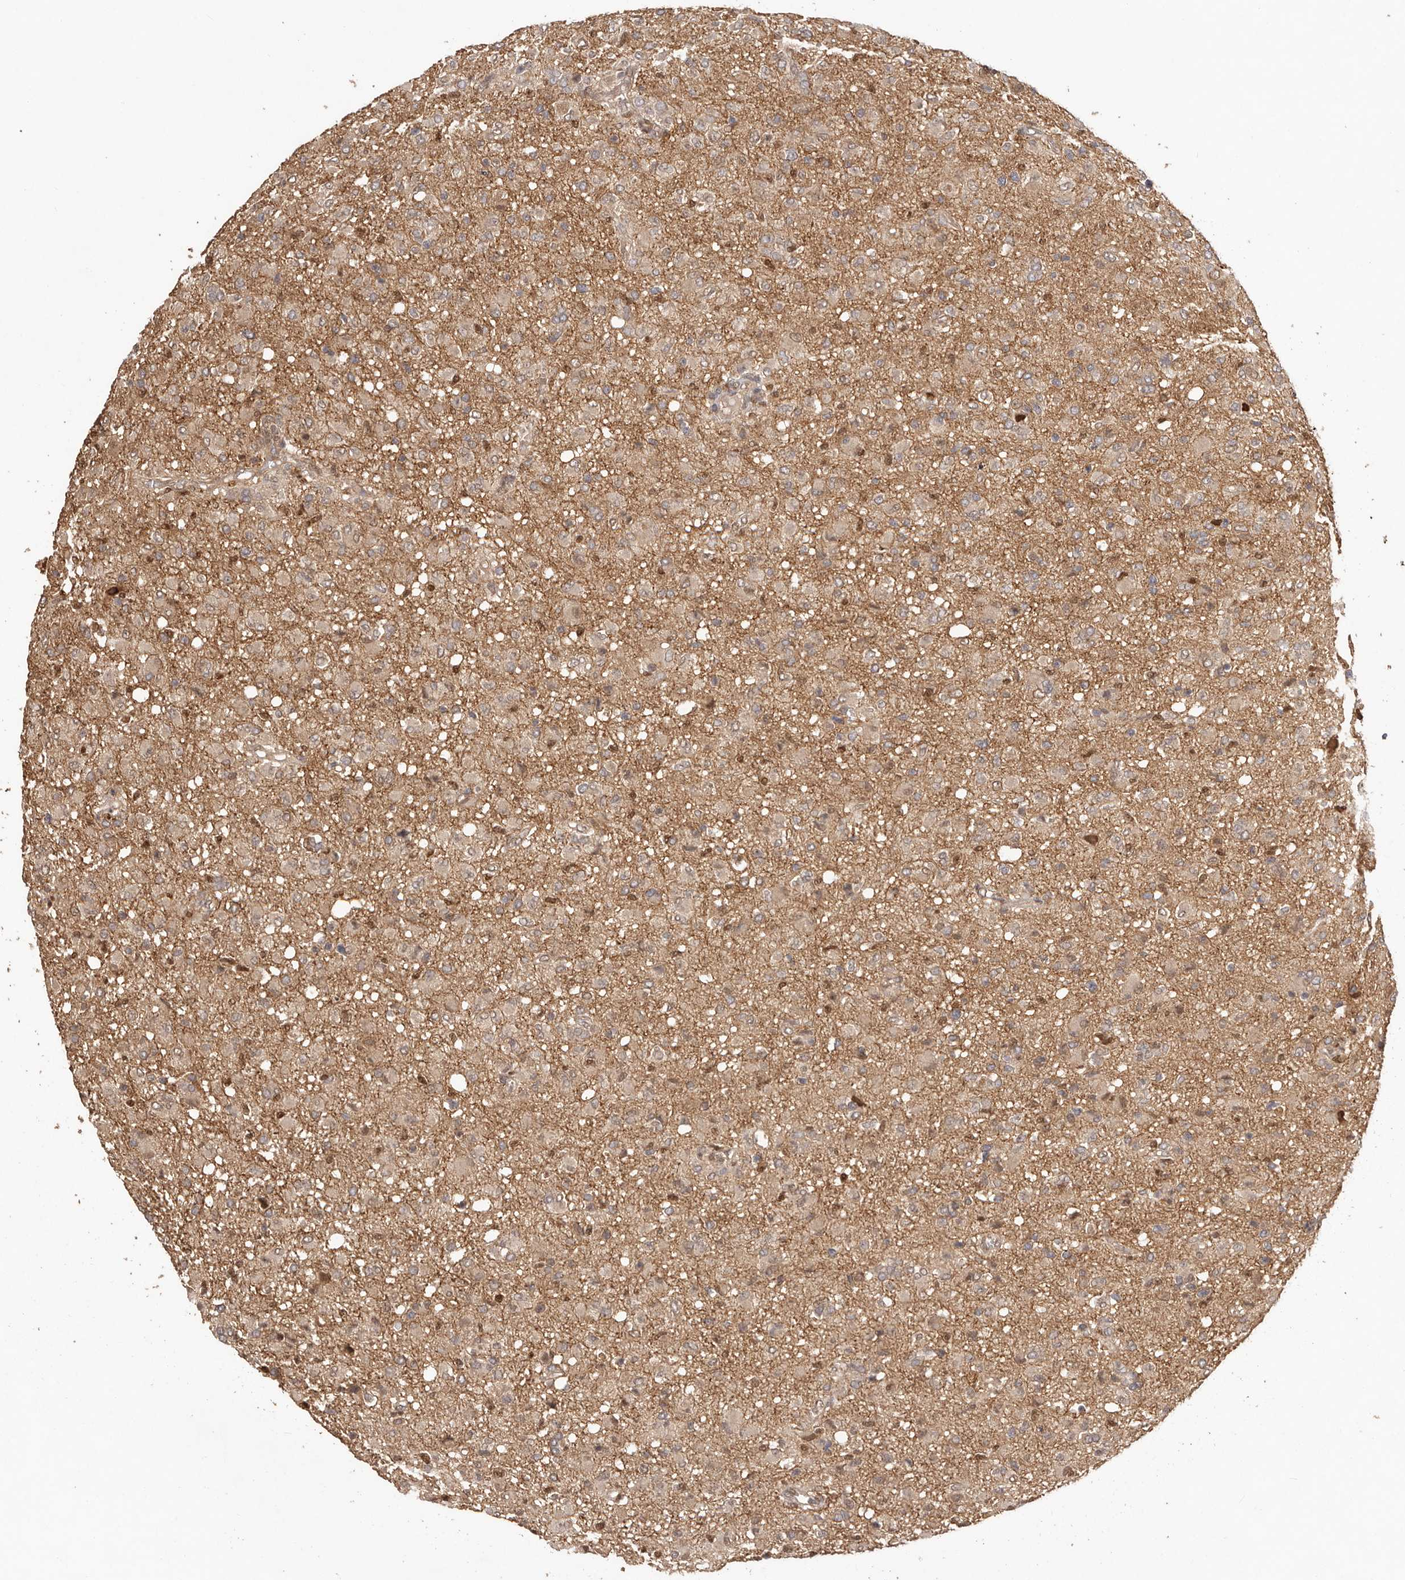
{"staining": {"intensity": "weak", "quantity": ">75%", "location": "cytoplasmic/membranous"}, "tissue": "glioma", "cell_type": "Tumor cells", "image_type": "cancer", "snomed": [{"axis": "morphology", "description": "Glioma, malignant, High grade"}, {"axis": "topography", "description": "Brain"}], "caption": "Human glioma stained with a brown dye displays weak cytoplasmic/membranous positive expression in approximately >75% of tumor cells.", "gene": "UBR2", "patient": {"sex": "female", "age": 57}}